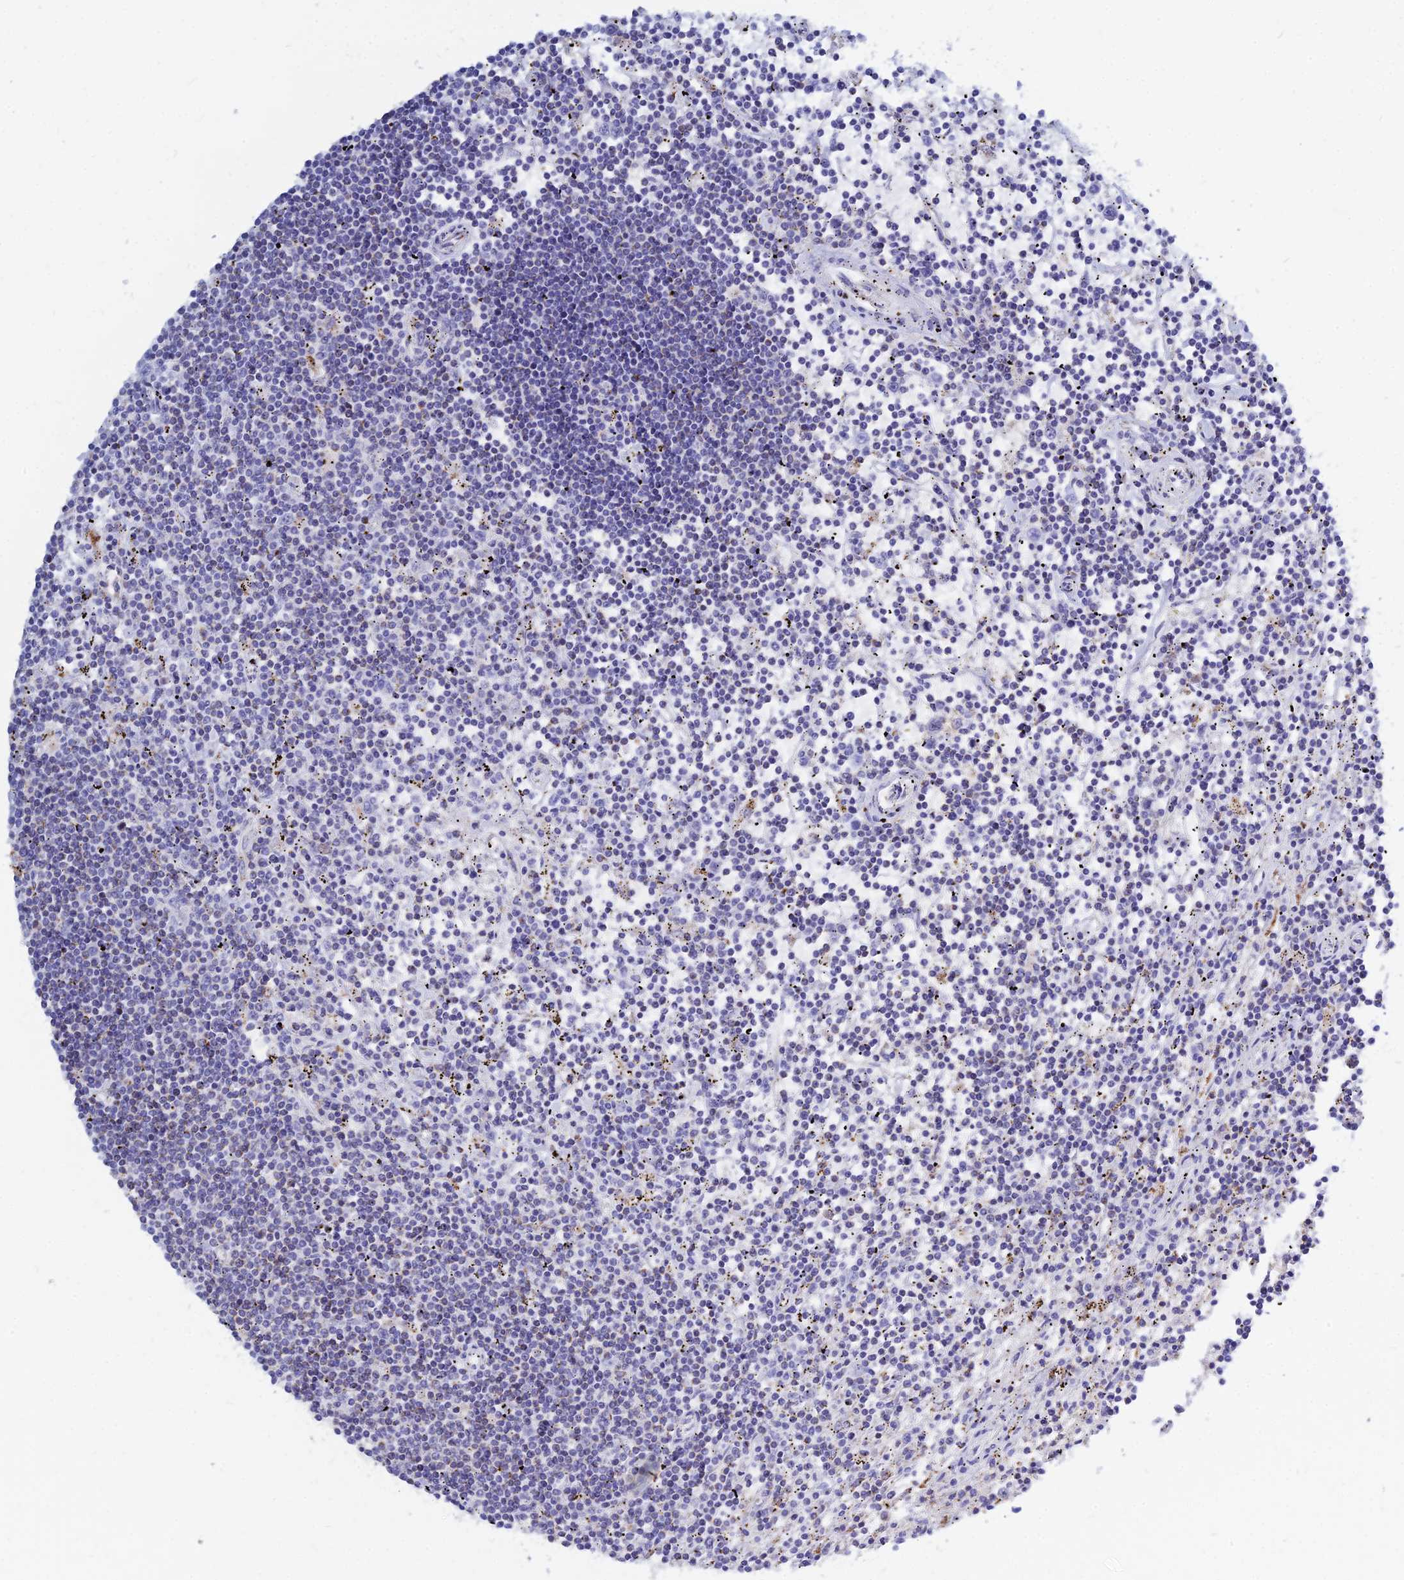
{"staining": {"intensity": "negative", "quantity": "none", "location": "none"}, "tissue": "lymphoma", "cell_type": "Tumor cells", "image_type": "cancer", "snomed": [{"axis": "morphology", "description": "Malignant lymphoma, non-Hodgkin's type, Low grade"}, {"axis": "topography", "description": "Spleen"}], "caption": "The histopathology image shows no significant expression in tumor cells of lymphoma.", "gene": "MGST1", "patient": {"sex": "male", "age": 76}}